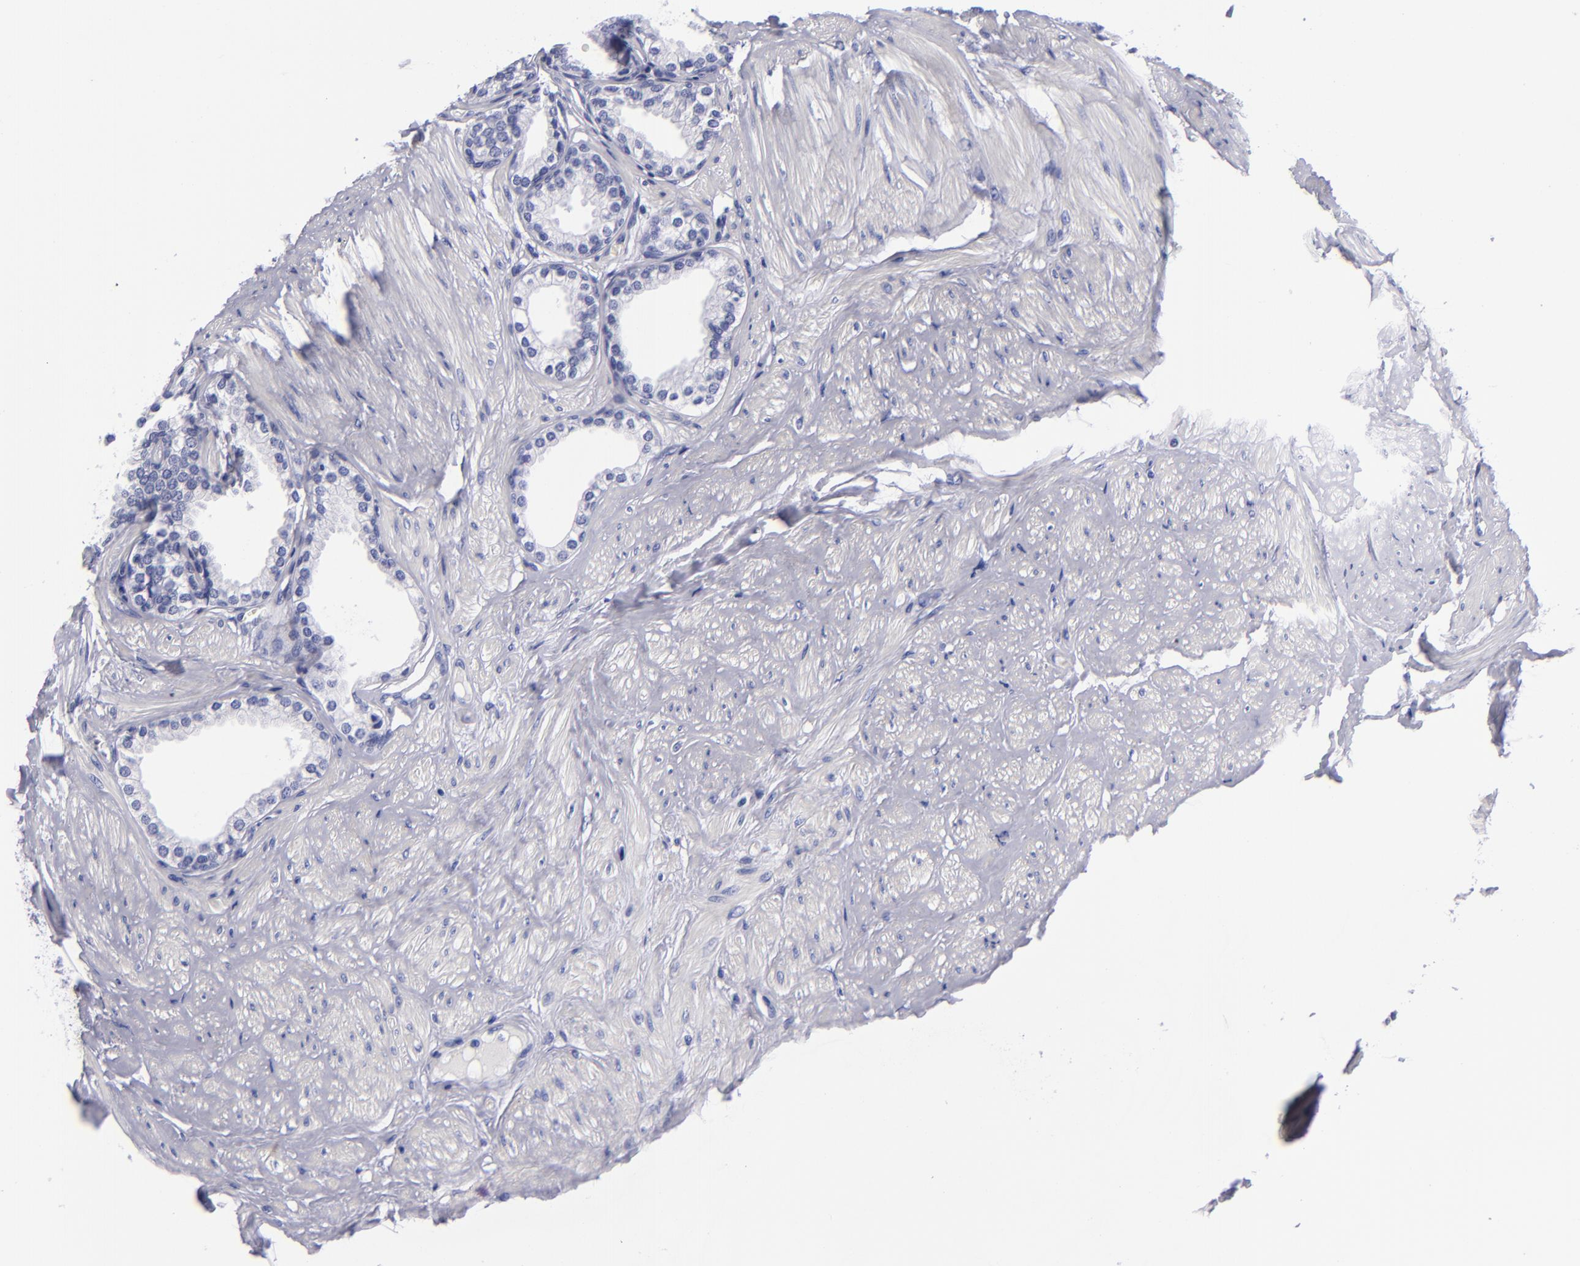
{"staining": {"intensity": "moderate", "quantity": "<25%", "location": "nuclear"}, "tissue": "prostate", "cell_type": "Glandular cells", "image_type": "normal", "snomed": [{"axis": "morphology", "description": "Normal tissue, NOS"}, {"axis": "topography", "description": "Prostate"}], "caption": "Immunohistochemistry (IHC) of benign human prostate displays low levels of moderate nuclear staining in about <25% of glandular cells.", "gene": "MCM7", "patient": {"sex": "male", "age": 64}}